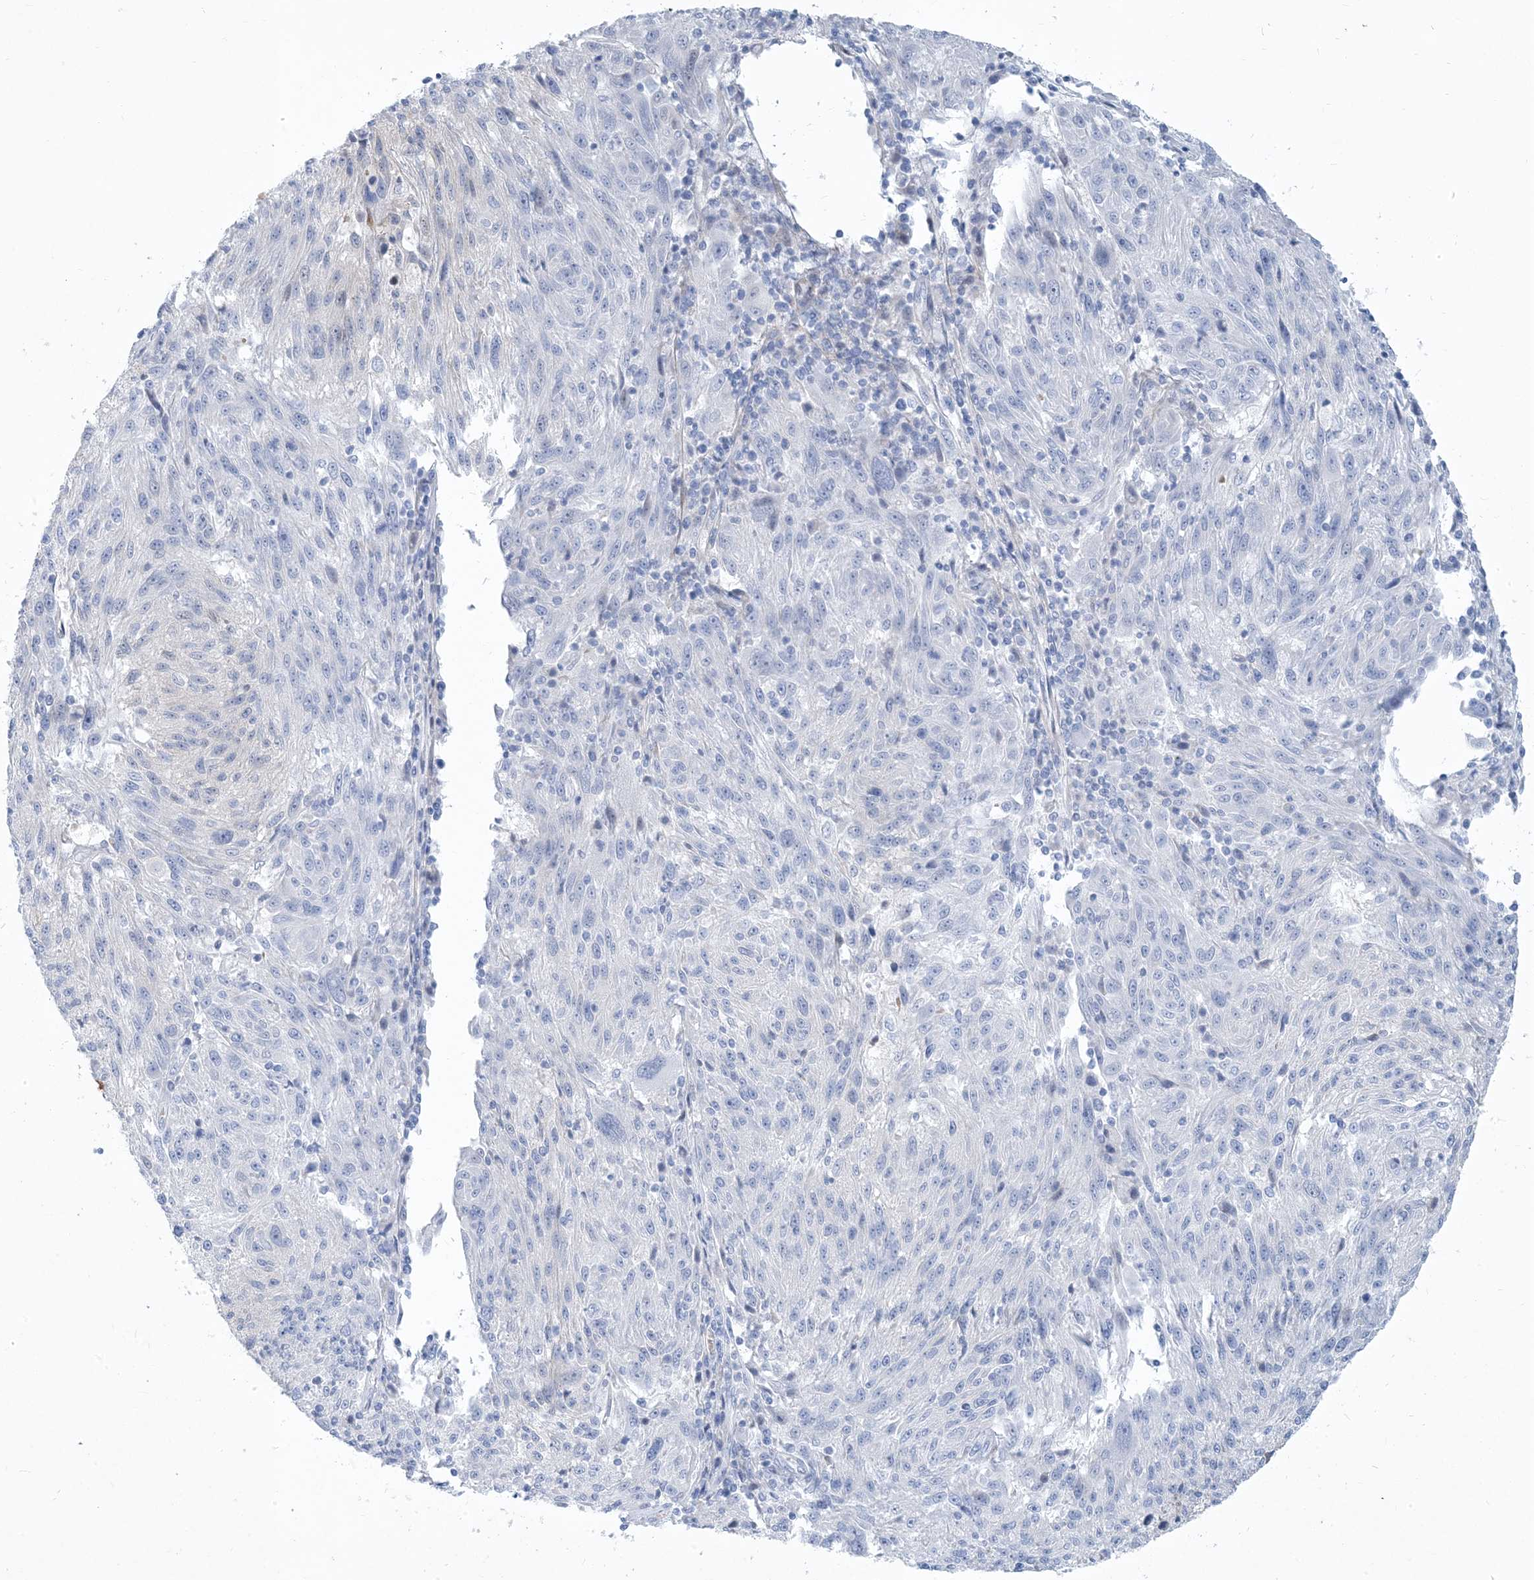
{"staining": {"intensity": "negative", "quantity": "none", "location": "none"}, "tissue": "melanoma", "cell_type": "Tumor cells", "image_type": "cancer", "snomed": [{"axis": "morphology", "description": "Malignant melanoma, NOS"}, {"axis": "topography", "description": "Skin"}], "caption": "Image shows no protein expression in tumor cells of melanoma tissue.", "gene": "MOXD1", "patient": {"sex": "male", "age": 53}}